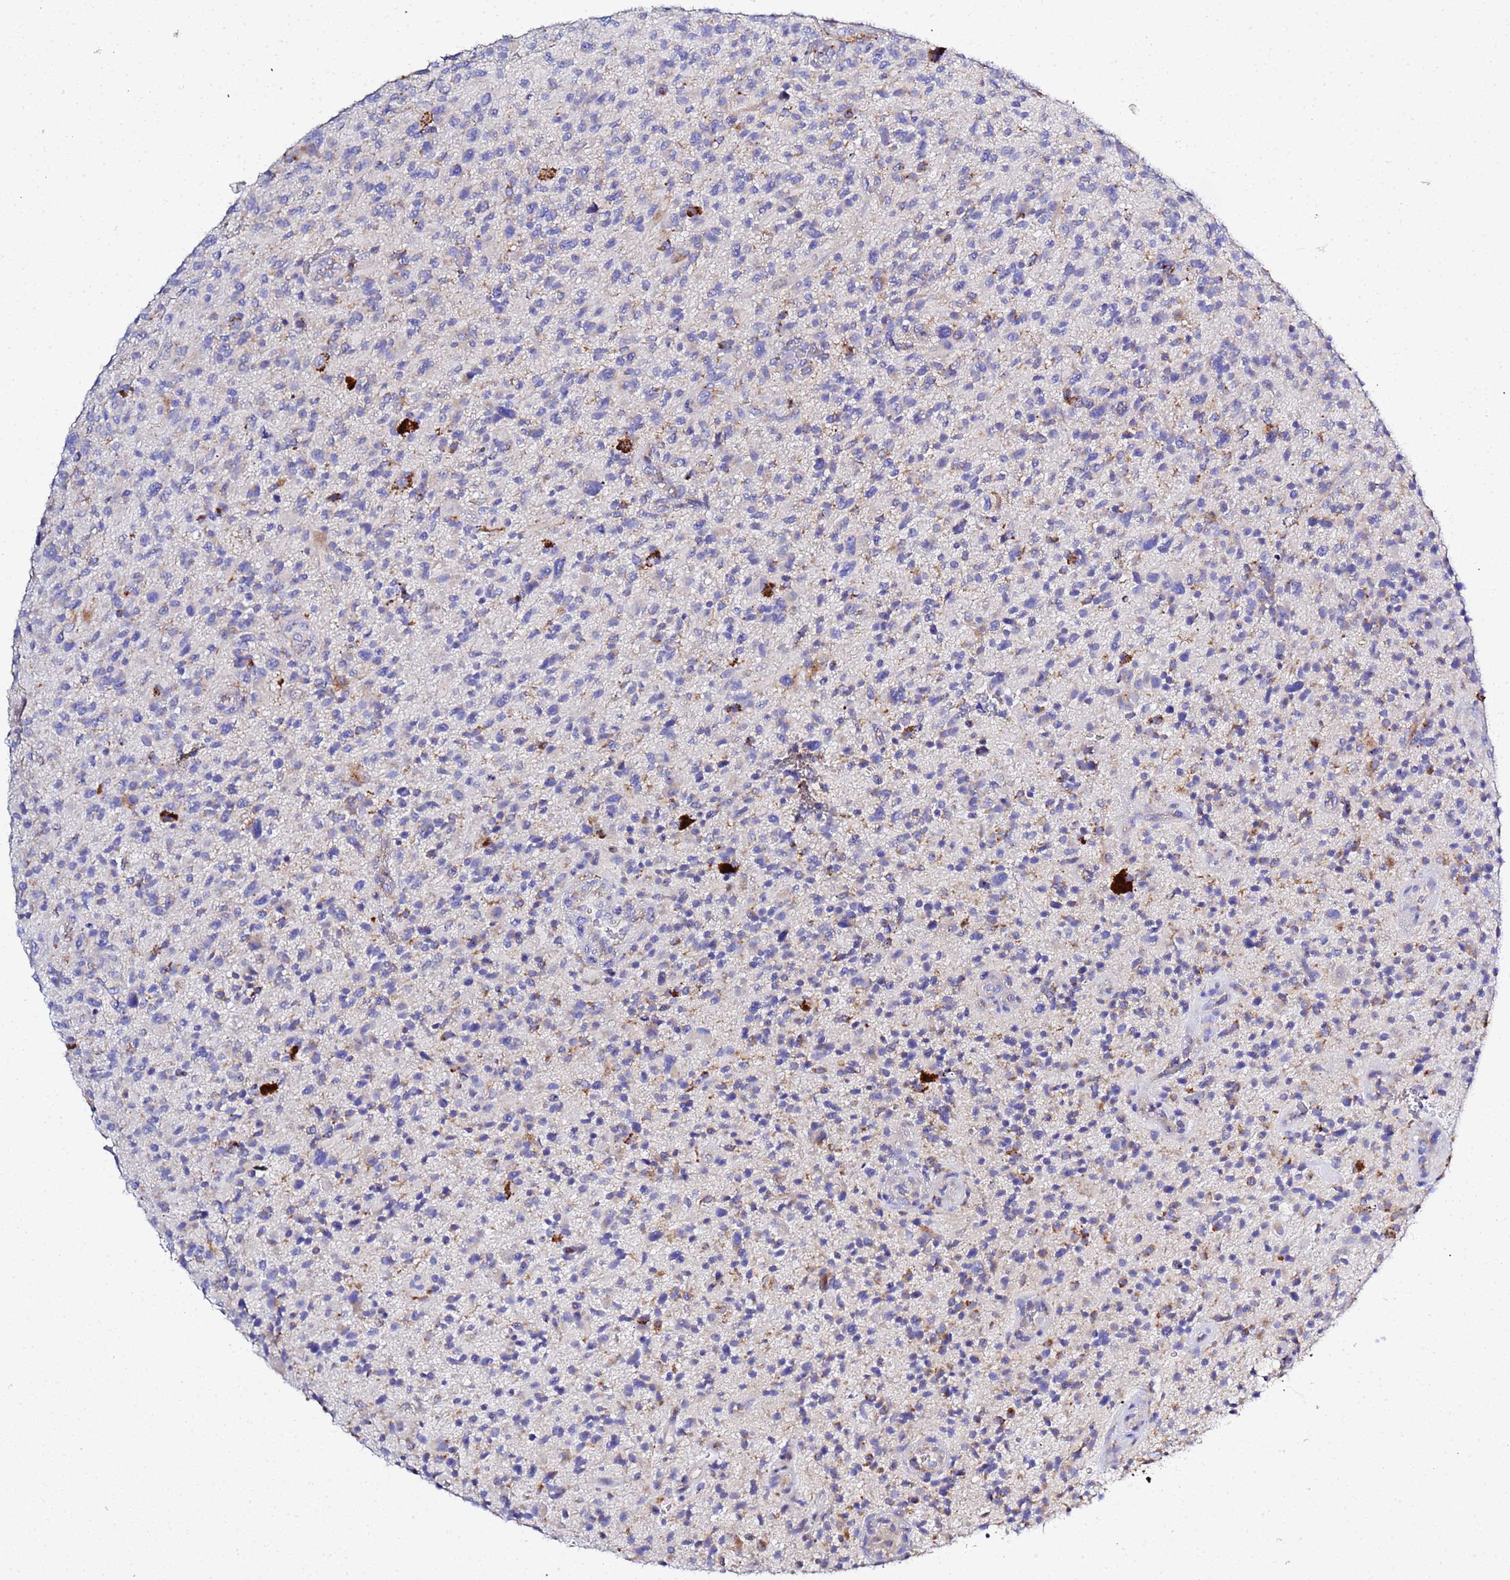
{"staining": {"intensity": "moderate", "quantity": "<25%", "location": "cytoplasmic/membranous"}, "tissue": "glioma", "cell_type": "Tumor cells", "image_type": "cancer", "snomed": [{"axis": "morphology", "description": "Glioma, malignant, High grade"}, {"axis": "topography", "description": "Brain"}], "caption": "Immunohistochemical staining of human glioma shows low levels of moderate cytoplasmic/membranous protein expression in approximately <25% of tumor cells. (Stains: DAB (3,3'-diaminobenzidine) in brown, nuclei in blue, Microscopy: brightfield microscopy at high magnification).", "gene": "VTI1B", "patient": {"sex": "male", "age": 47}}